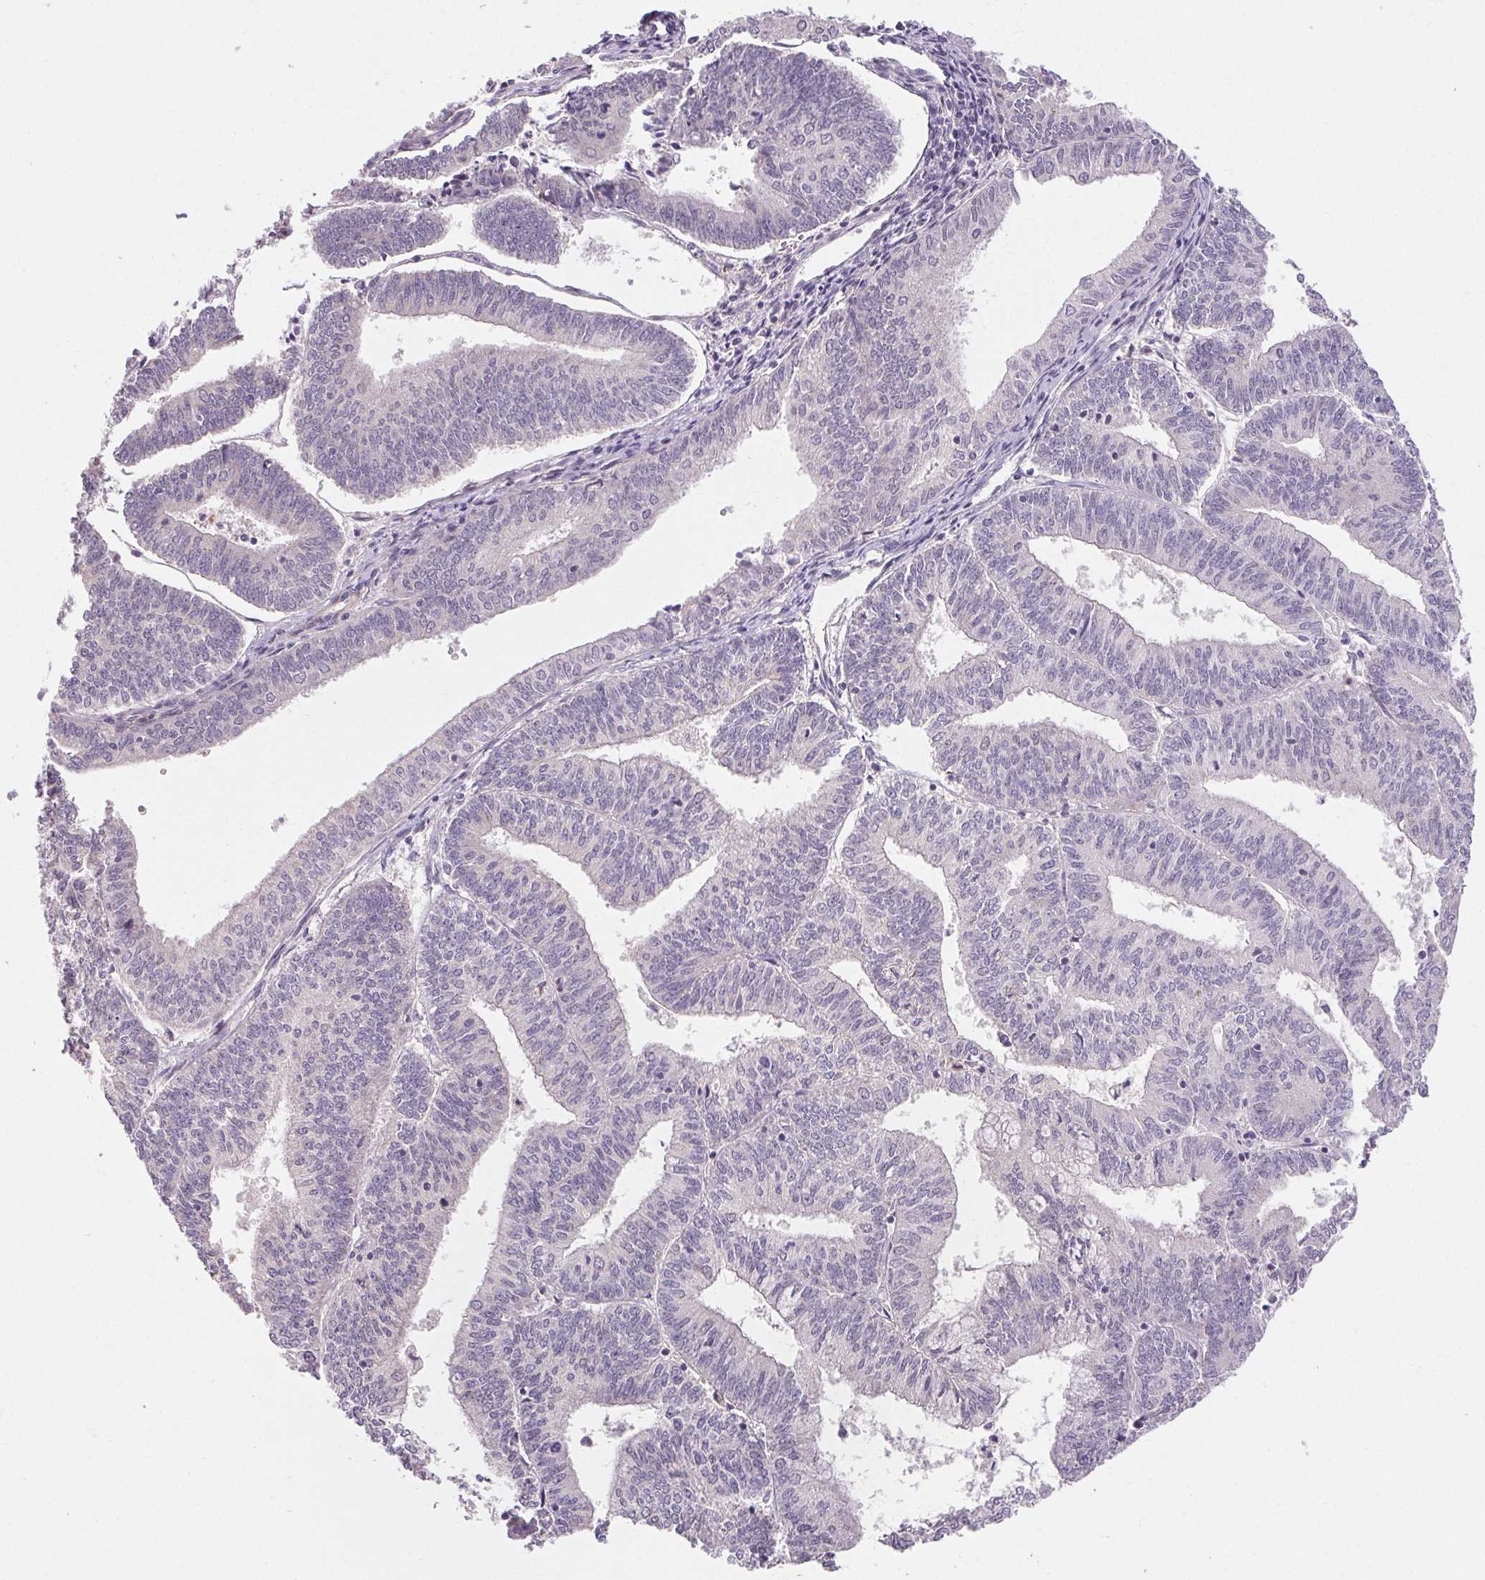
{"staining": {"intensity": "negative", "quantity": "none", "location": "none"}, "tissue": "endometrial cancer", "cell_type": "Tumor cells", "image_type": "cancer", "snomed": [{"axis": "morphology", "description": "Adenocarcinoma, NOS"}, {"axis": "topography", "description": "Endometrium"}], "caption": "Tumor cells show no significant protein expression in endometrial adenocarcinoma. (DAB (3,3'-diaminobenzidine) IHC, high magnification).", "gene": "TMEM52B", "patient": {"sex": "female", "age": 61}}